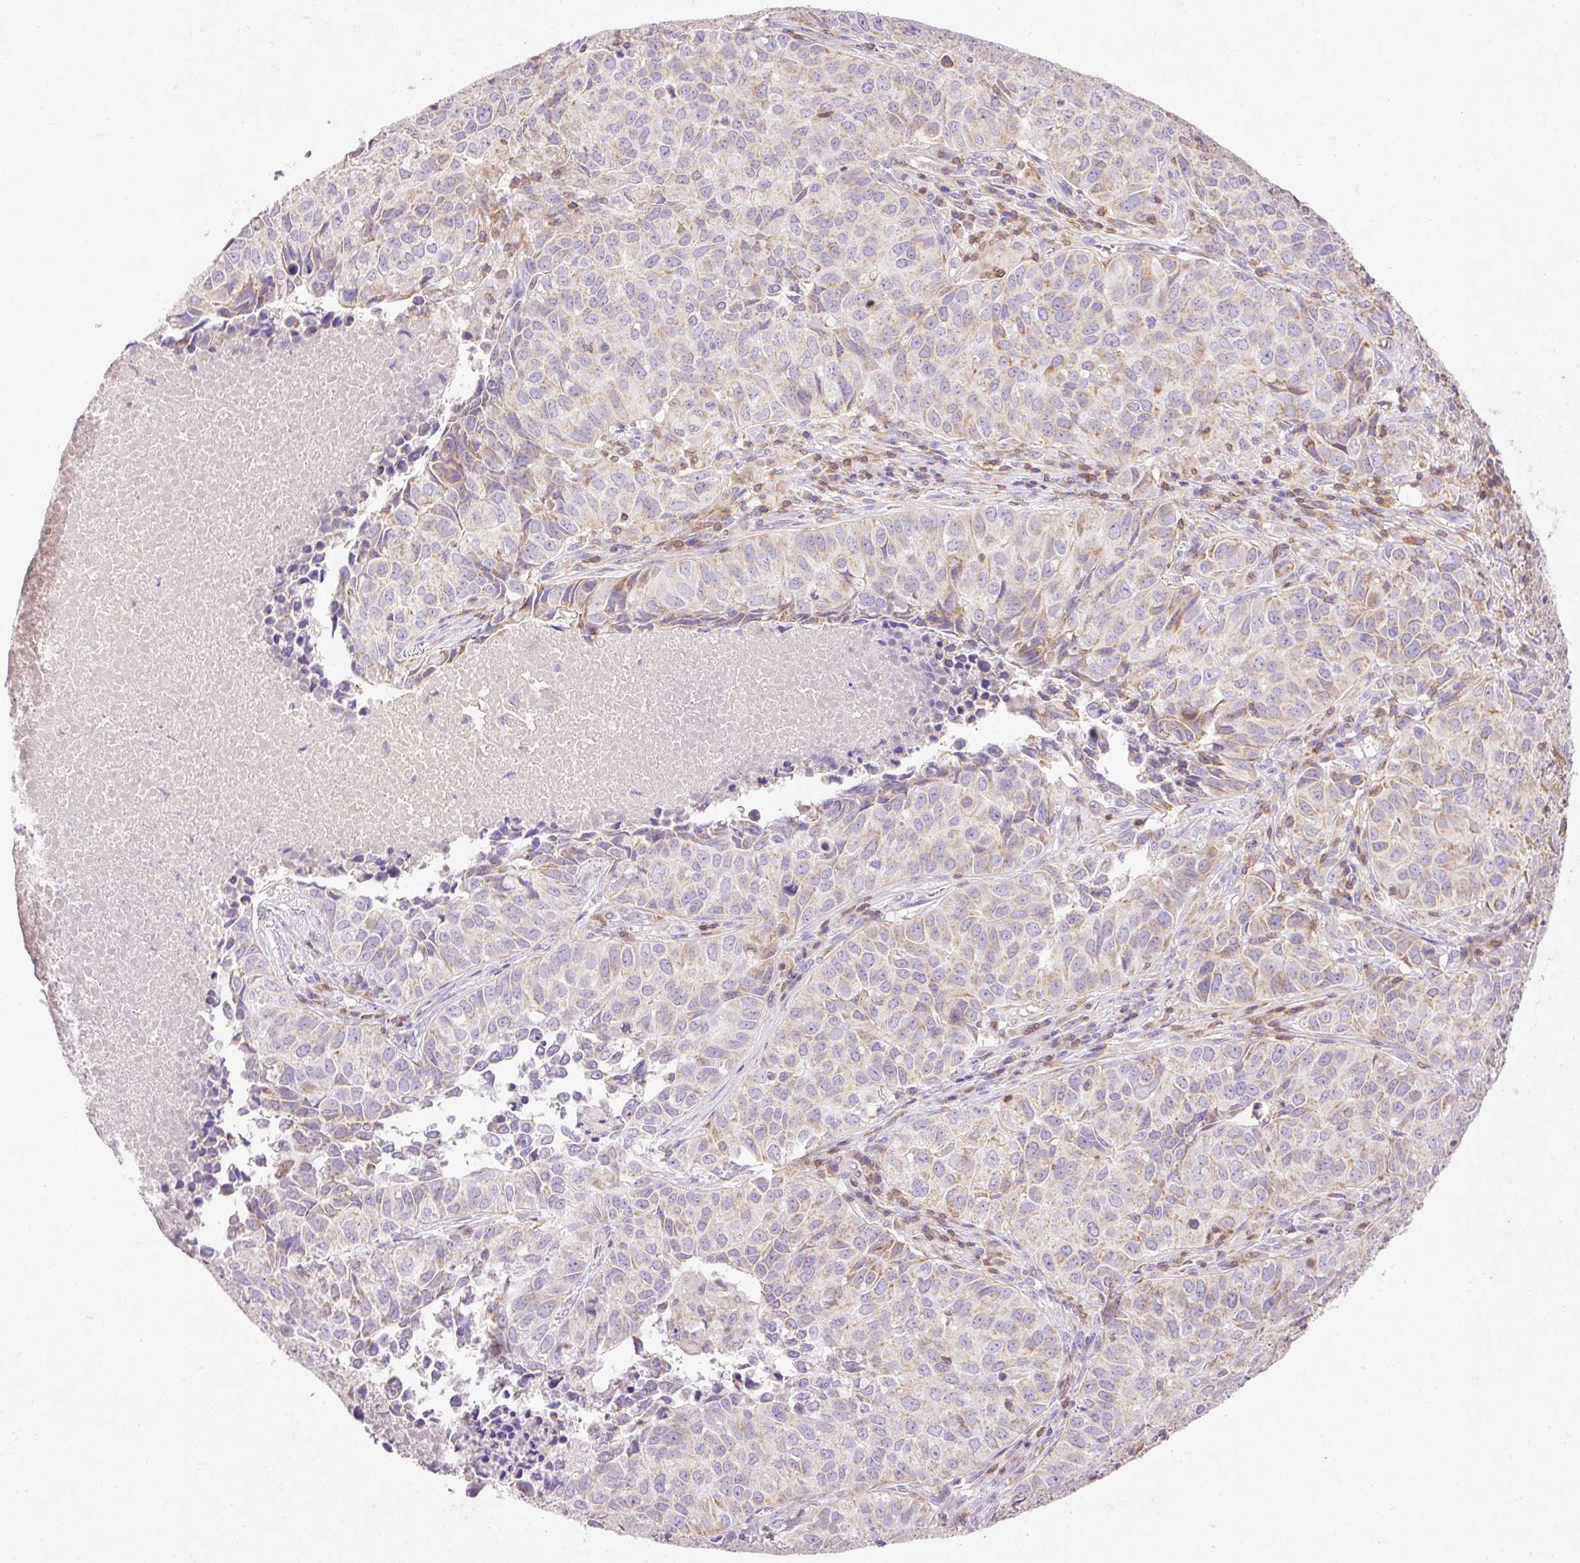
{"staining": {"intensity": "weak", "quantity": "25%-75%", "location": "cytoplasmic/membranous"}, "tissue": "lung cancer", "cell_type": "Tumor cells", "image_type": "cancer", "snomed": [{"axis": "morphology", "description": "Adenocarcinoma, NOS"}, {"axis": "topography", "description": "Lung"}], "caption": "Human lung adenocarcinoma stained with a brown dye shows weak cytoplasmic/membranous positive staining in approximately 25%-75% of tumor cells.", "gene": "IMMT", "patient": {"sex": "female", "age": 50}}